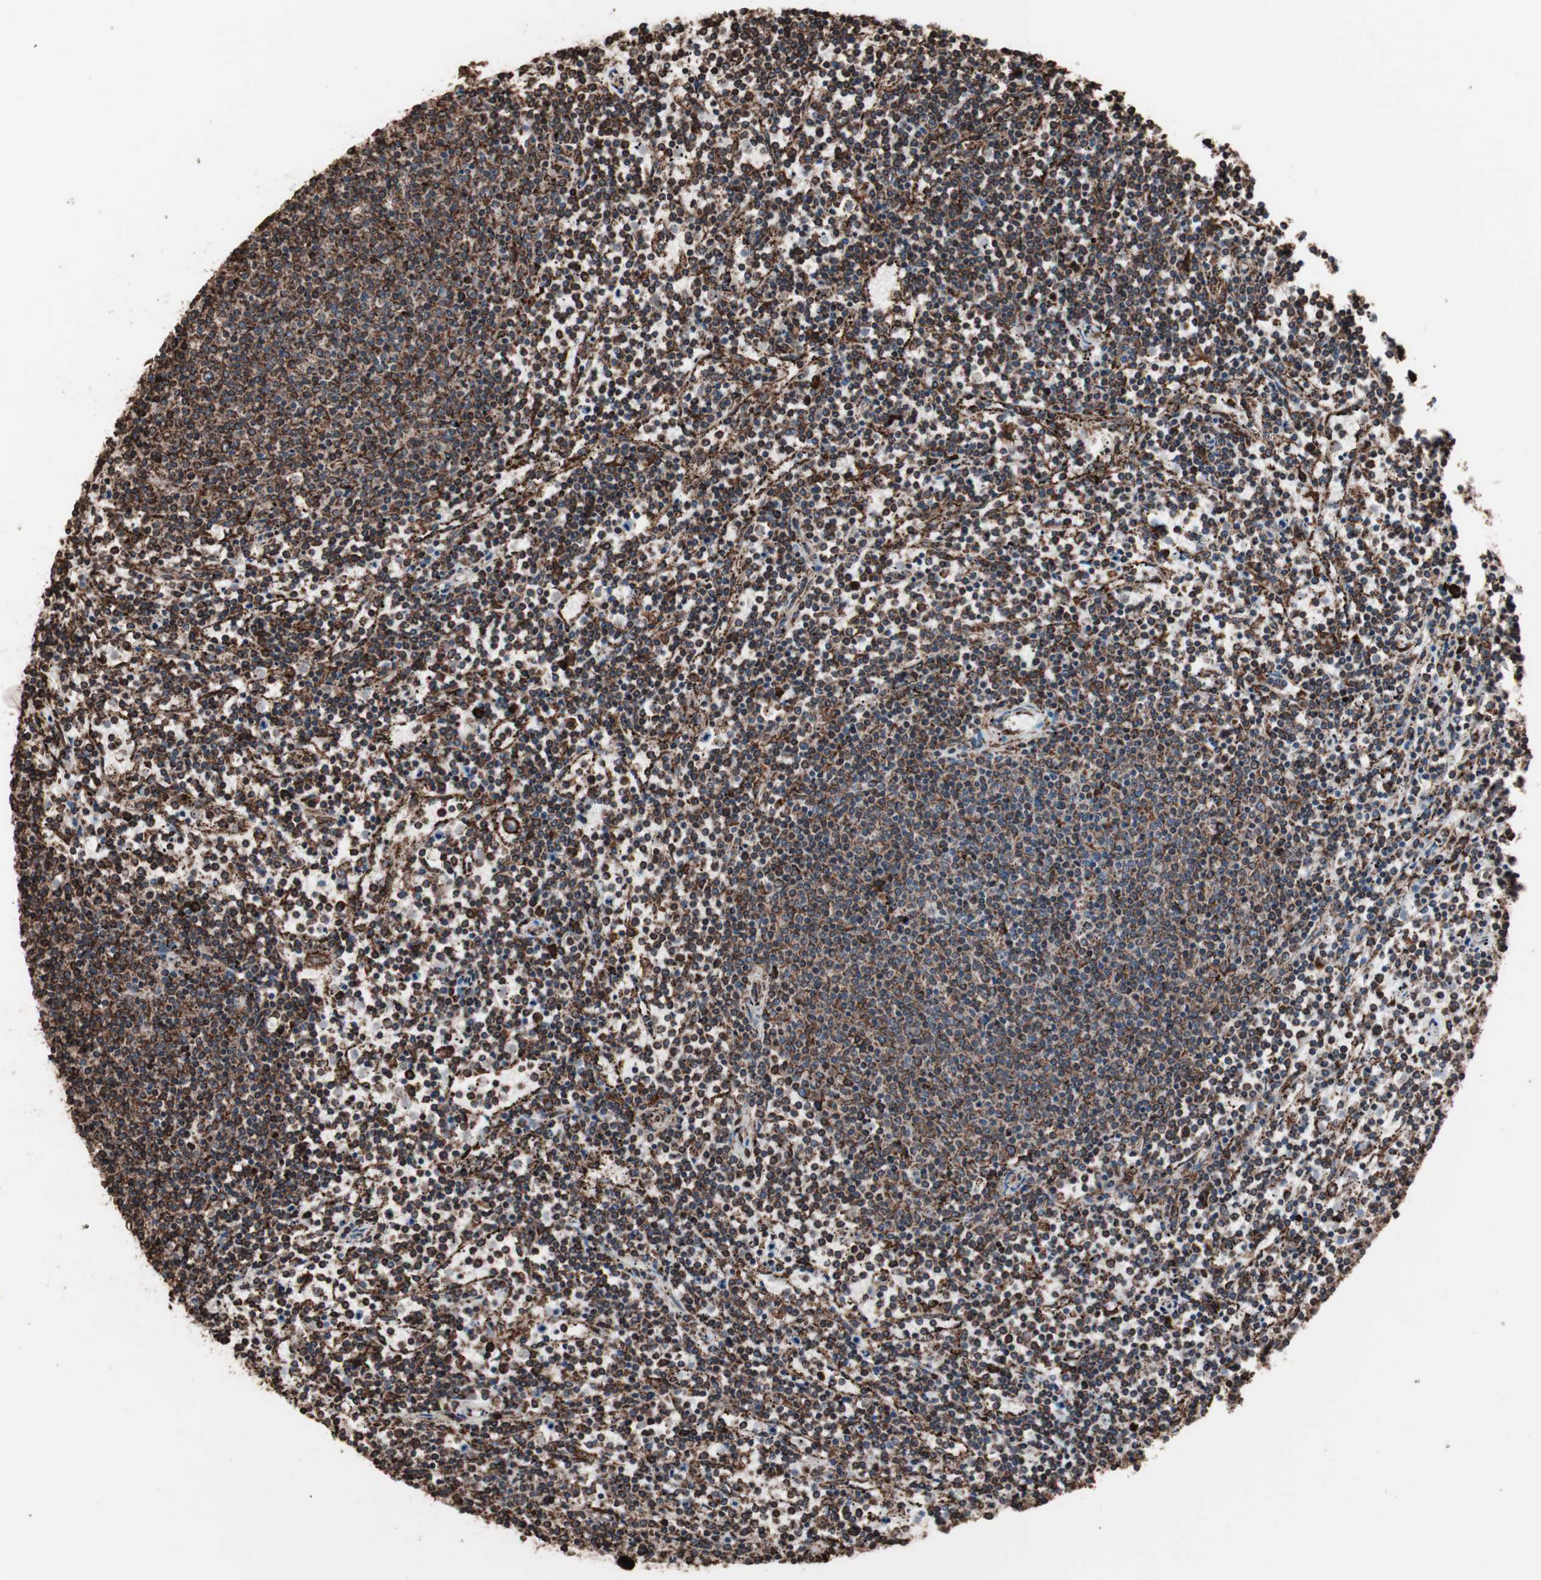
{"staining": {"intensity": "strong", "quantity": ">75%", "location": "cytoplasmic/membranous"}, "tissue": "lymphoma", "cell_type": "Tumor cells", "image_type": "cancer", "snomed": [{"axis": "morphology", "description": "Malignant lymphoma, non-Hodgkin's type, Low grade"}, {"axis": "topography", "description": "Spleen"}], "caption": "Lymphoma tissue shows strong cytoplasmic/membranous expression in approximately >75% of tumor cells, visualized by immunohistochemistry. (DAB IHC, brown staining for protein, blue staining for nuclei).", "gene": "HSP90B1", "patient": {"sex": "female", "age": 50}}